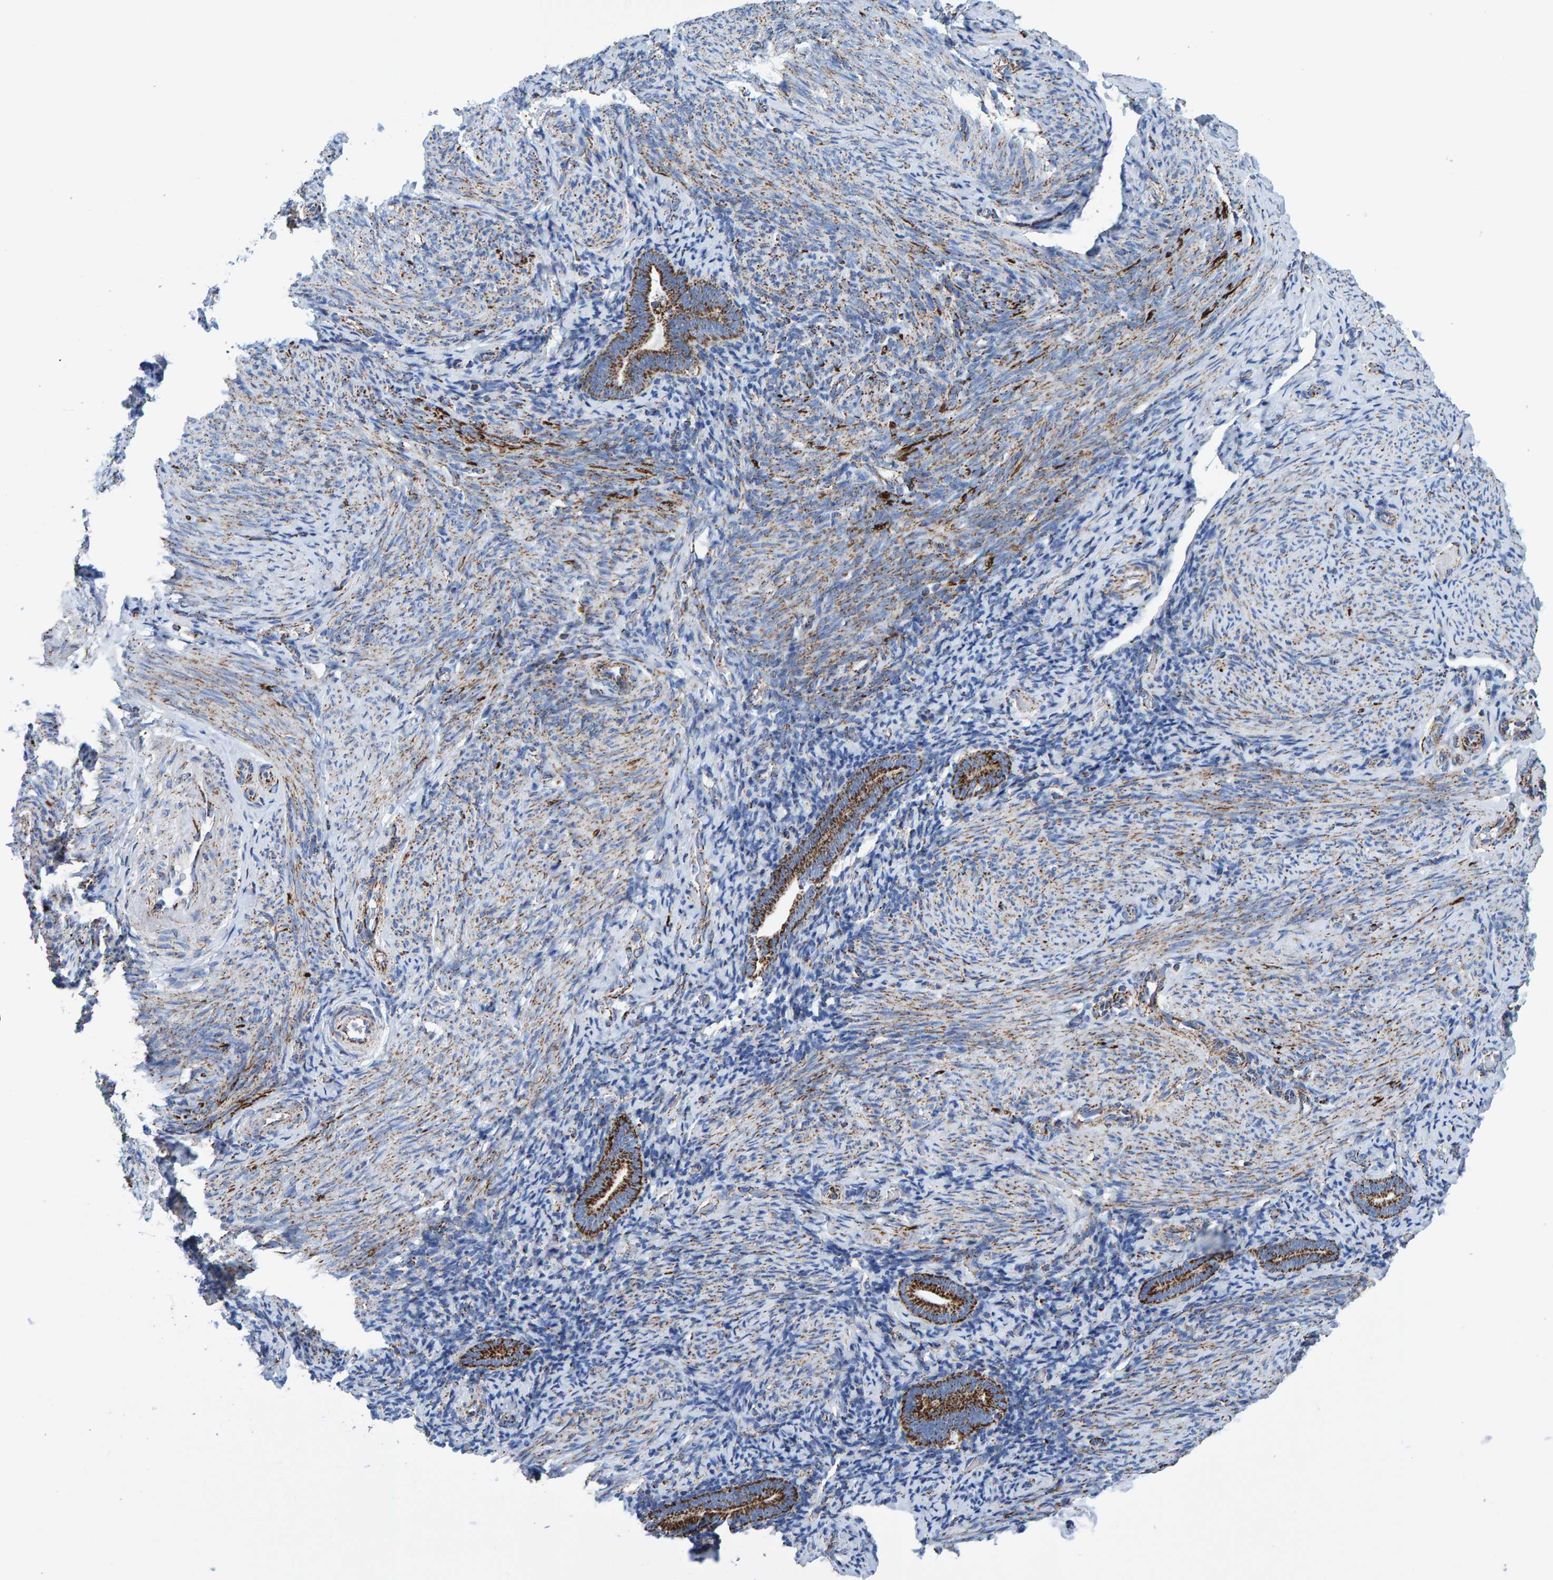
{"staining": {"intensity": "moderate", "quantity": ">75%", "location": "cytoplasmic/membranous"}, "tissue": "endometrium", "cell_type": "Cells in endometrial stroma", "image_type": "normal", "snomed": [{"axis": "morphology", "description": "Normal tissue, NOS"}, {"axis": "topography", "description": "Endometrium"}], "caption": "The micrograph displays staining of normal endometrium, revealing moderate cytoplasmic/membranous protein expression (brown color) within cells in endometrial stroma. (Brightfield microscopy of DAB IHC at high magnification).", "gene": "ENSG00000262660", "patient": {"sex": "female", "age": 51}}